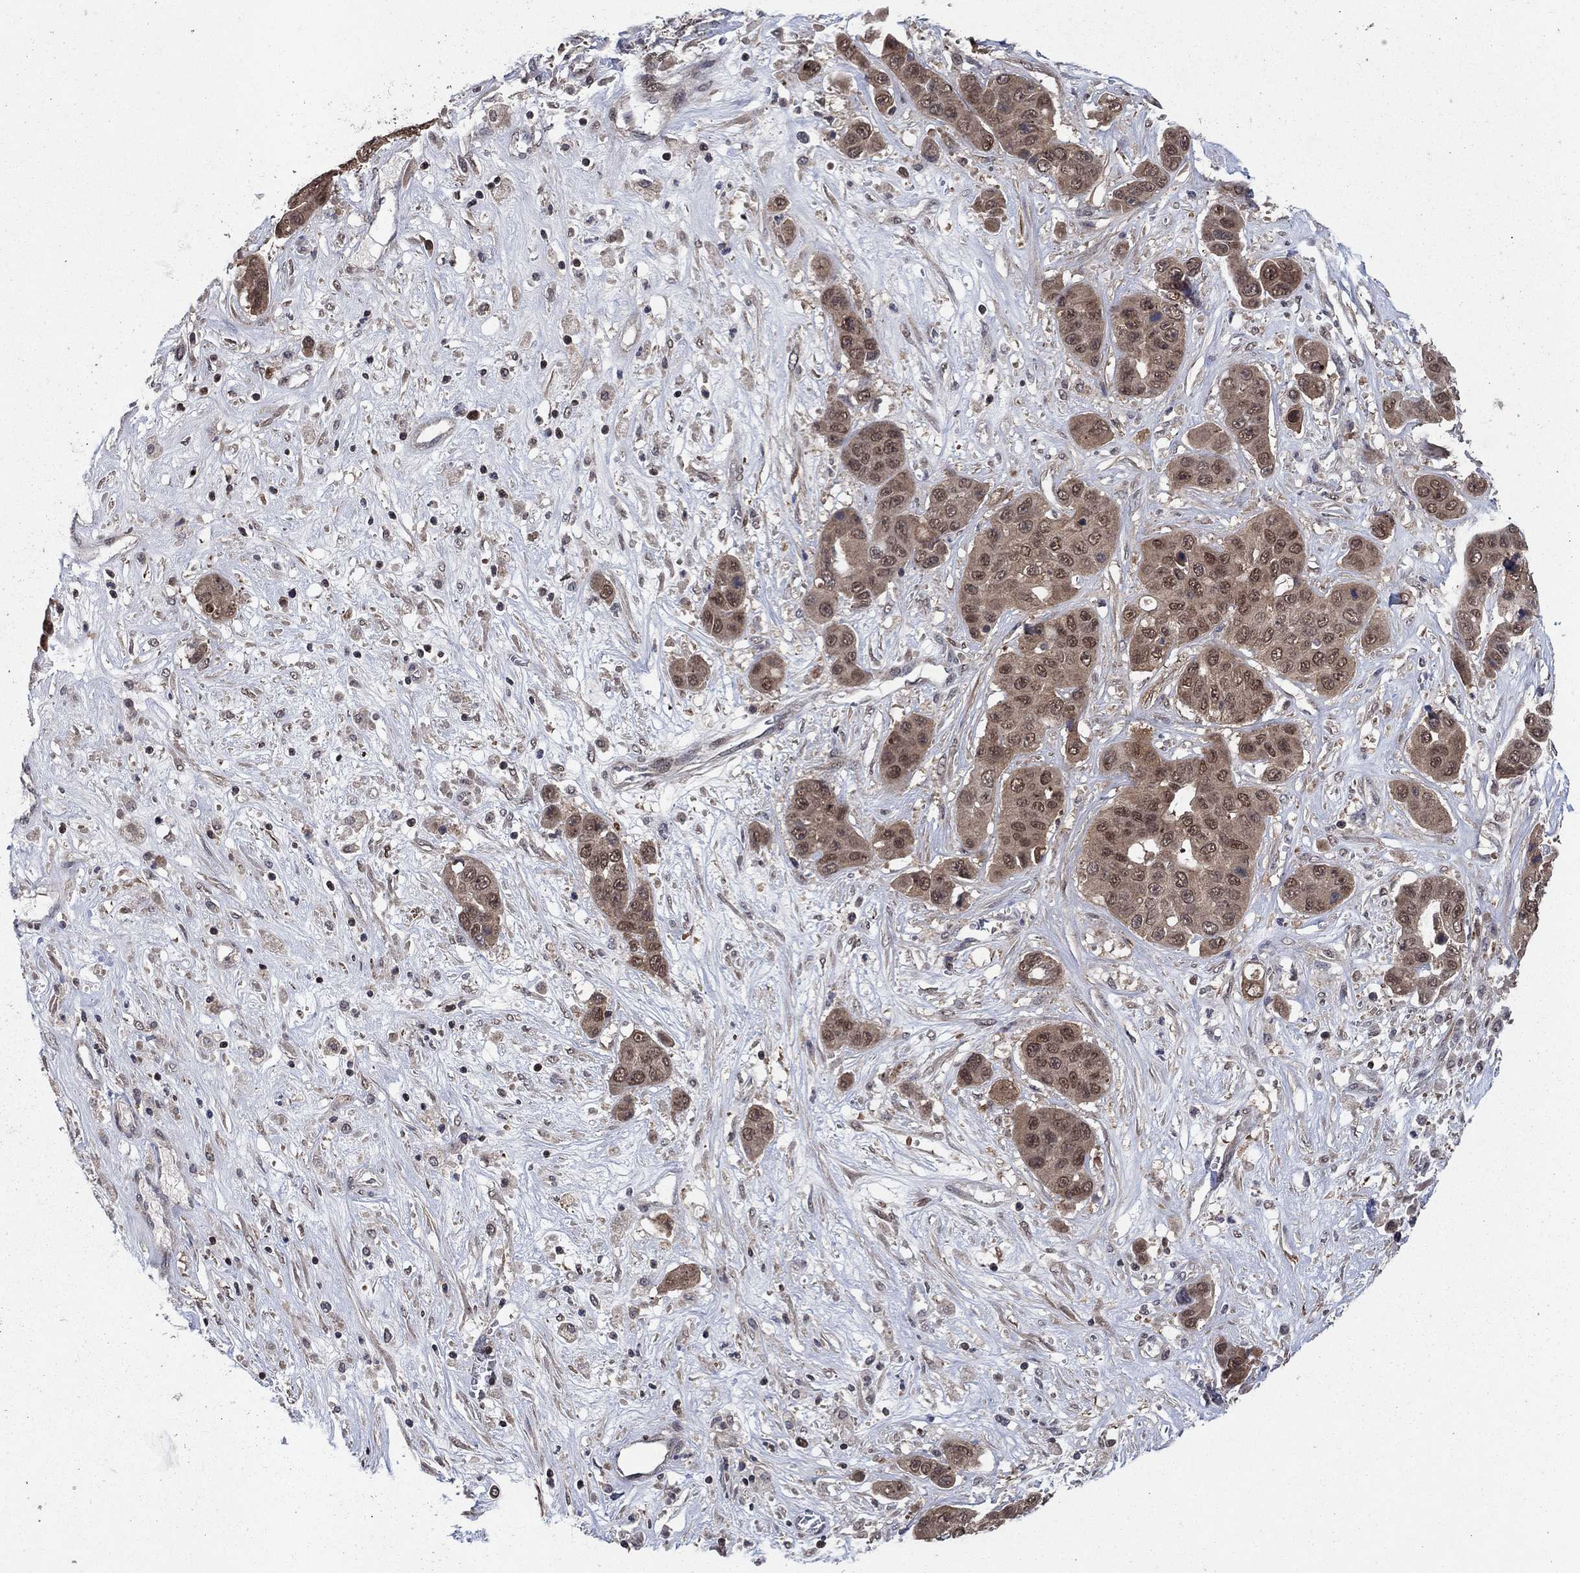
{"staining": {"intensity": "moderate", "quantity": ">75%", "location": "cytoplasmic/membranous,nuclear"}, "tissue": "liver cancer", "cell_type": "Tumor cells", "image_type": "cancer", "snomed": [{"axis": "morphology", "description": "Cholangiocarcinoma"}, {"axis": "topography", "description": "Liver"}], "caption": "IHC (DAB) staining of human cholangiocarcinoma (liver) exhibits moderate cytoplasmic/membranous and nuclear protein expression in about >75% of tumor cells.", "gene": "IAH1", "patient": {"sex": "female", "age": 52}}